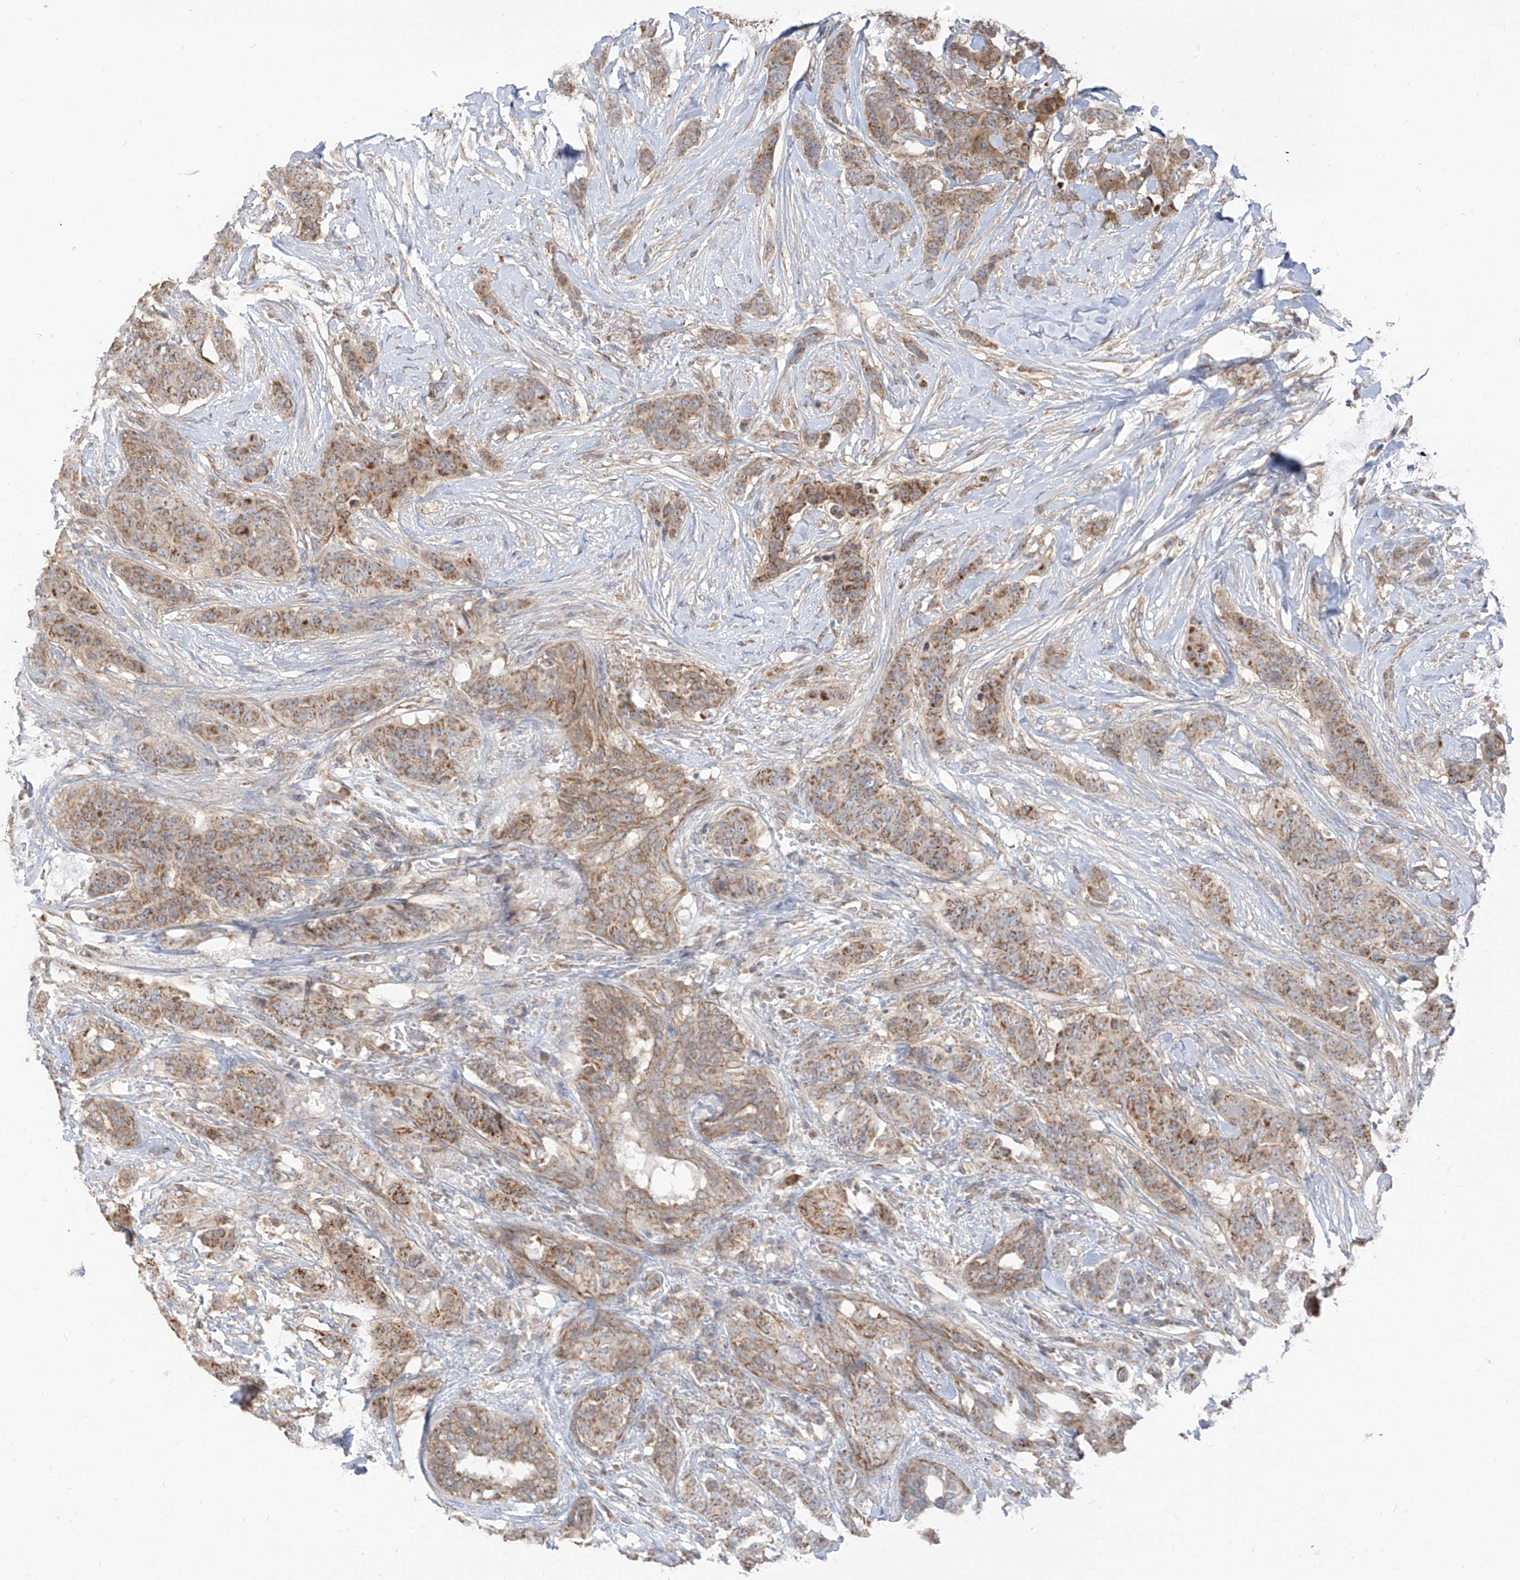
{"staining": {"intensity": "weak", "quantity": ">75%", "location": "cytoplasmic/membranous"}, "tissue": "breast cancer", "cell_type": "Tumor cells", "image_type": "cancer", "snomed": [{"axis": "morphology", "description": "Duct carcinoma"}, {"axis": "topography", "description": "Breast"}], "caption": "Brown immunohistochemical staining in human breast infiltrating ductal carcinoma reveals weak cytoplasmic/membranous staining in approximately >75% of tumor cells. Using DAB (3,3'-diaminobenzidine) (brown) and hematoxylin (blue) stains, captured at high magnification using brightfield microscopy.", "gene": "ETHE1", "patient": {"sex": "female", "age": 40}}